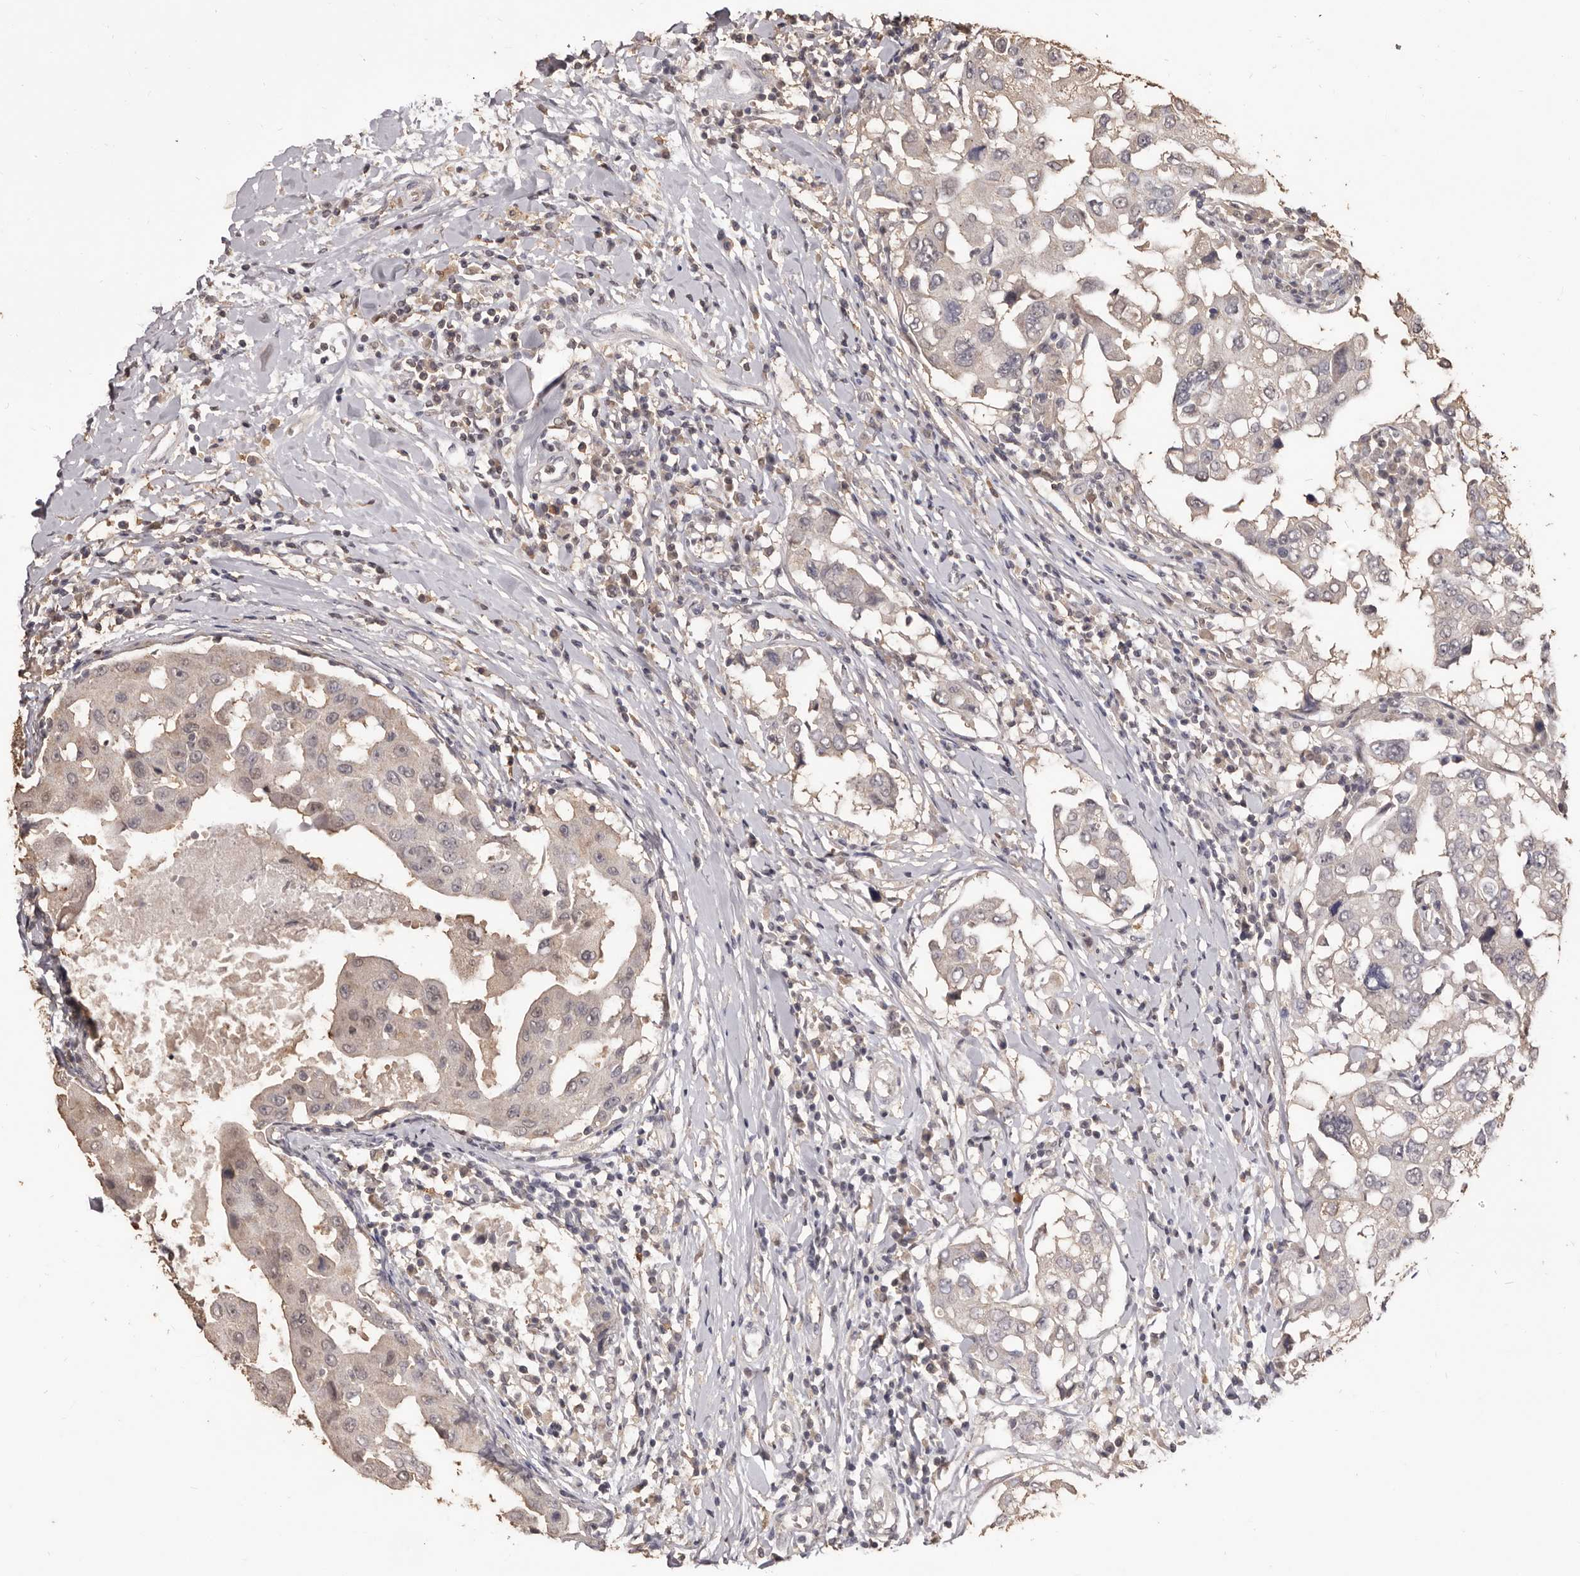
{"staining": {"intensity": "negative", "quantity": "none", "location": "none"}, "tissue": "breast cancer", "cell_type": "Tumor cells", "image_type": "cancer", "snomed": [{"axis": "morphology", "description": "Duct carcinoma"}, {"axis": "topography", "description": "Breast"}], "caption": "An immunohistochemistry (IHC) photomicrograph of breast cancer (infiltrating ductal carcinoma) is shown. There is no staining in tumor cells of breast cancer (infiltrating ductal carcinoma).", "gene": "INAVA", "patient": {"sex": "female", "age": 27}}